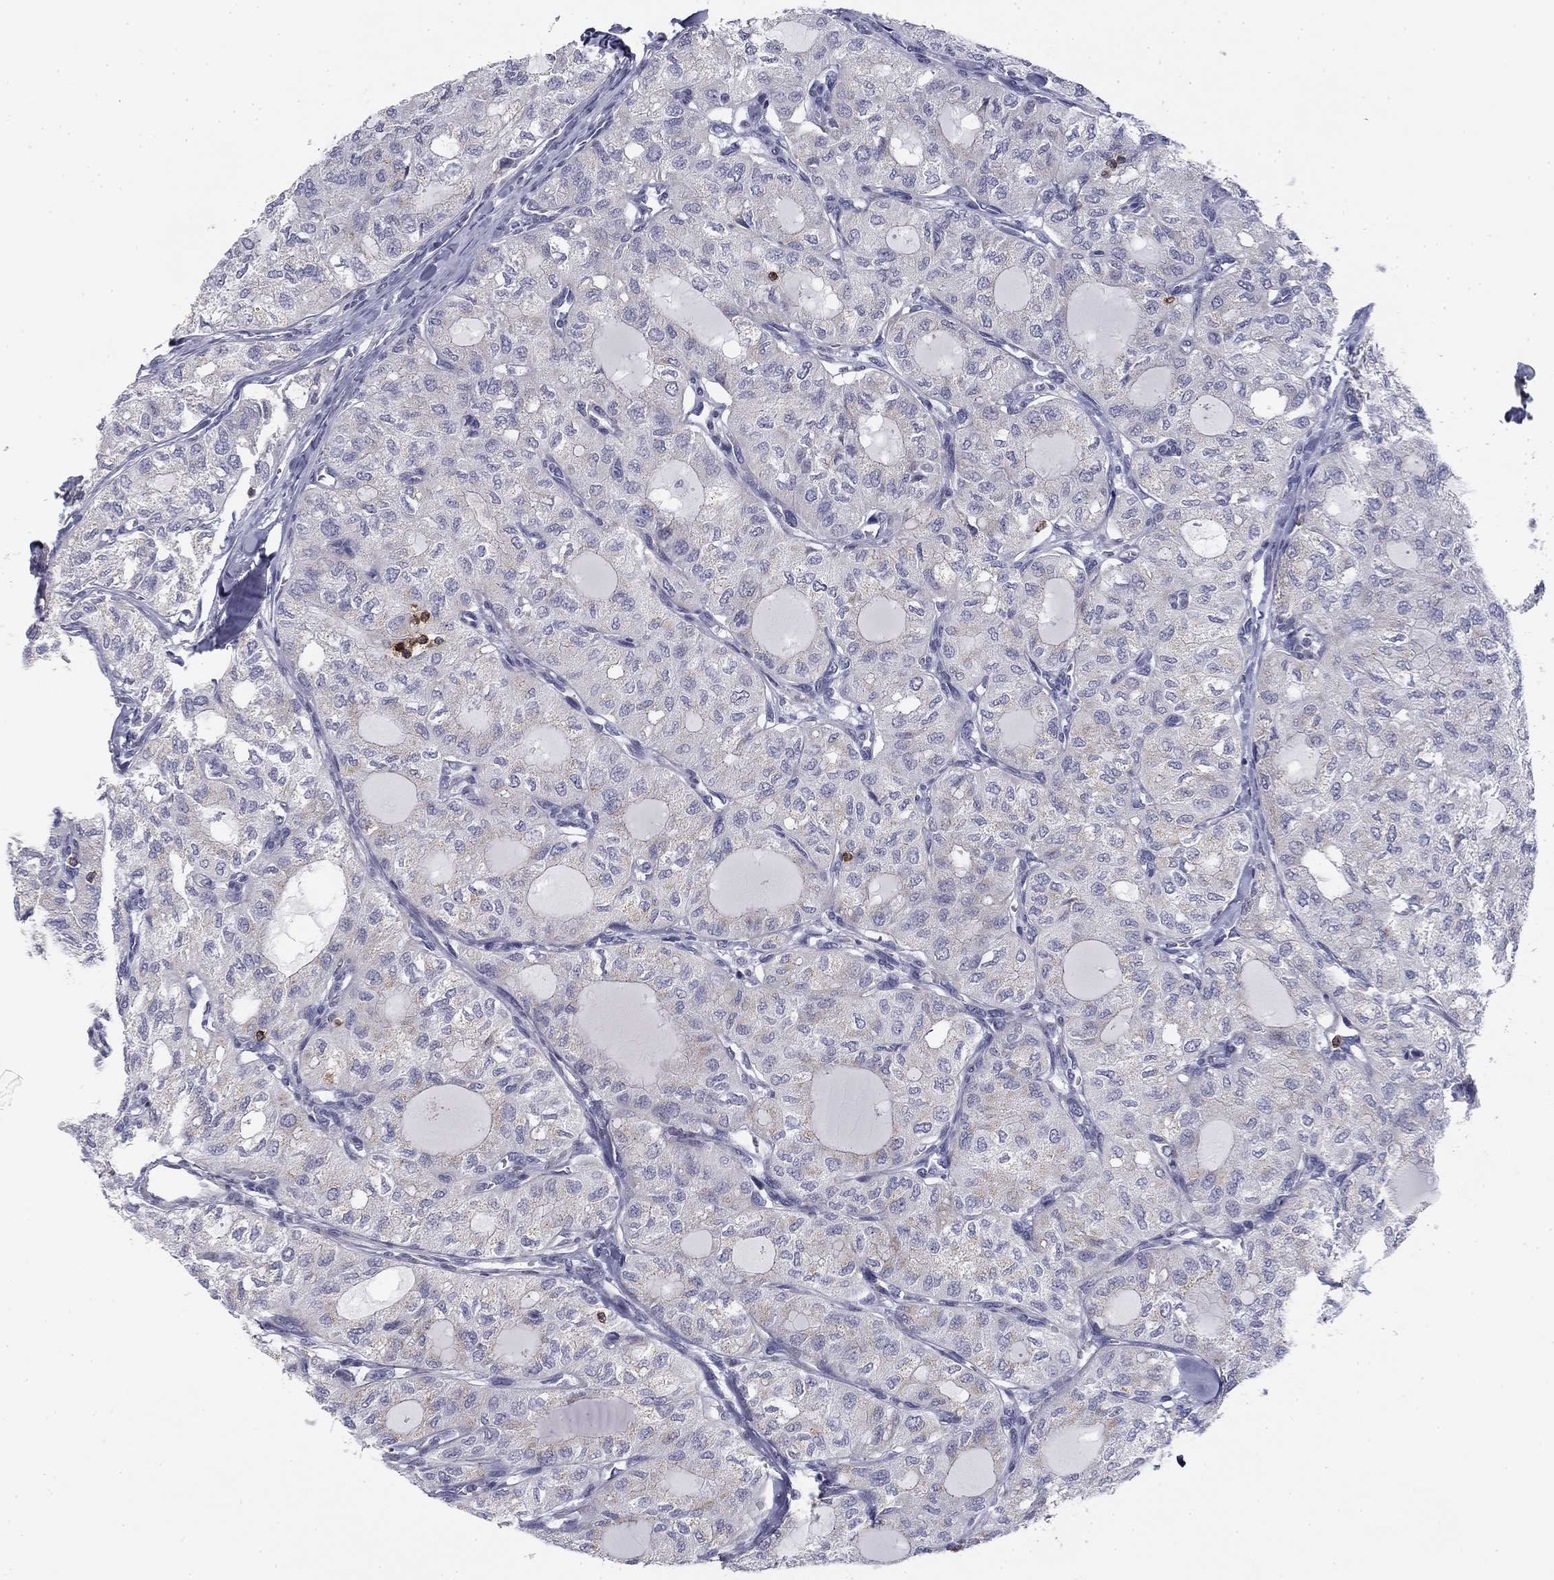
{"staining": {"intensity": "negative", "quantity": "none", "location": "none"}, "tissue": "thyroid cancer", "cell_type": "Tumor cells", "image_type": "cancer", "snomed": [{"axis": "morphology", "description": "Follicular adenoma carcinoma, NOS"}, {"axis": "topography", "description": "Thyroid gland"}], "caption": "An image of human follicular adenoma carcinoma (thyroid) is negative for staining in tumor cells.", "gene": "TRAT1", "patient": {"sex": "male", "age": 75}}